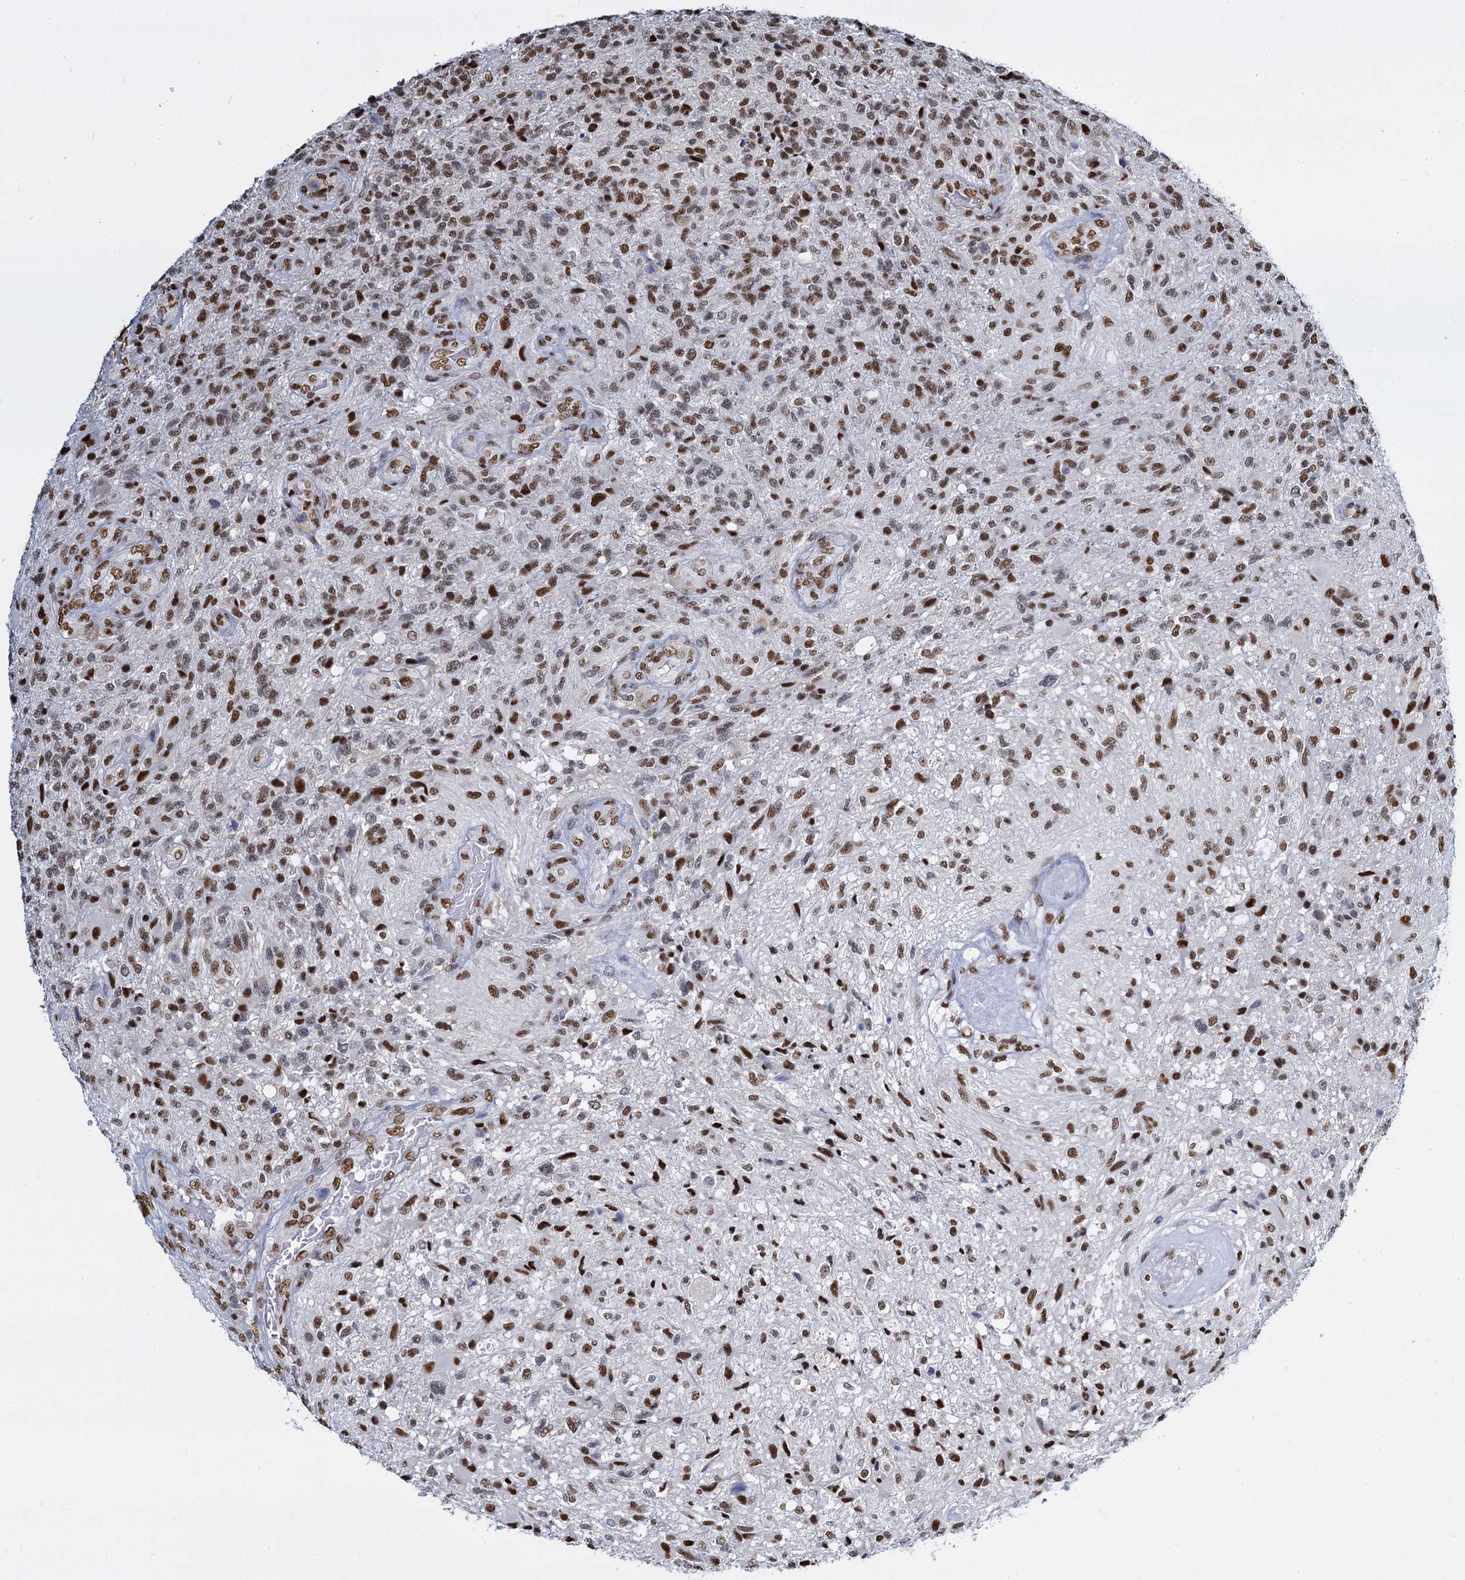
{"staining": {"intensity": "moderate", "quantity": ">75%", "location": "nuclear"}, "tissue": "glioma", "cell_type": "Tumor cells", "image_type": "cancer", "snomed": [{"axis": "morphology", "description": "Glioma, malignant, High grade"}, {"axis": "topography", "description": "Brain"}], "caption": "This is a micrograph of immunohistochemistry staining of glioma, which shows moderate staining in the nuclear of tumor cells.", "gene": "DCPS", "patient": {"sex": "male", "age": 56}}